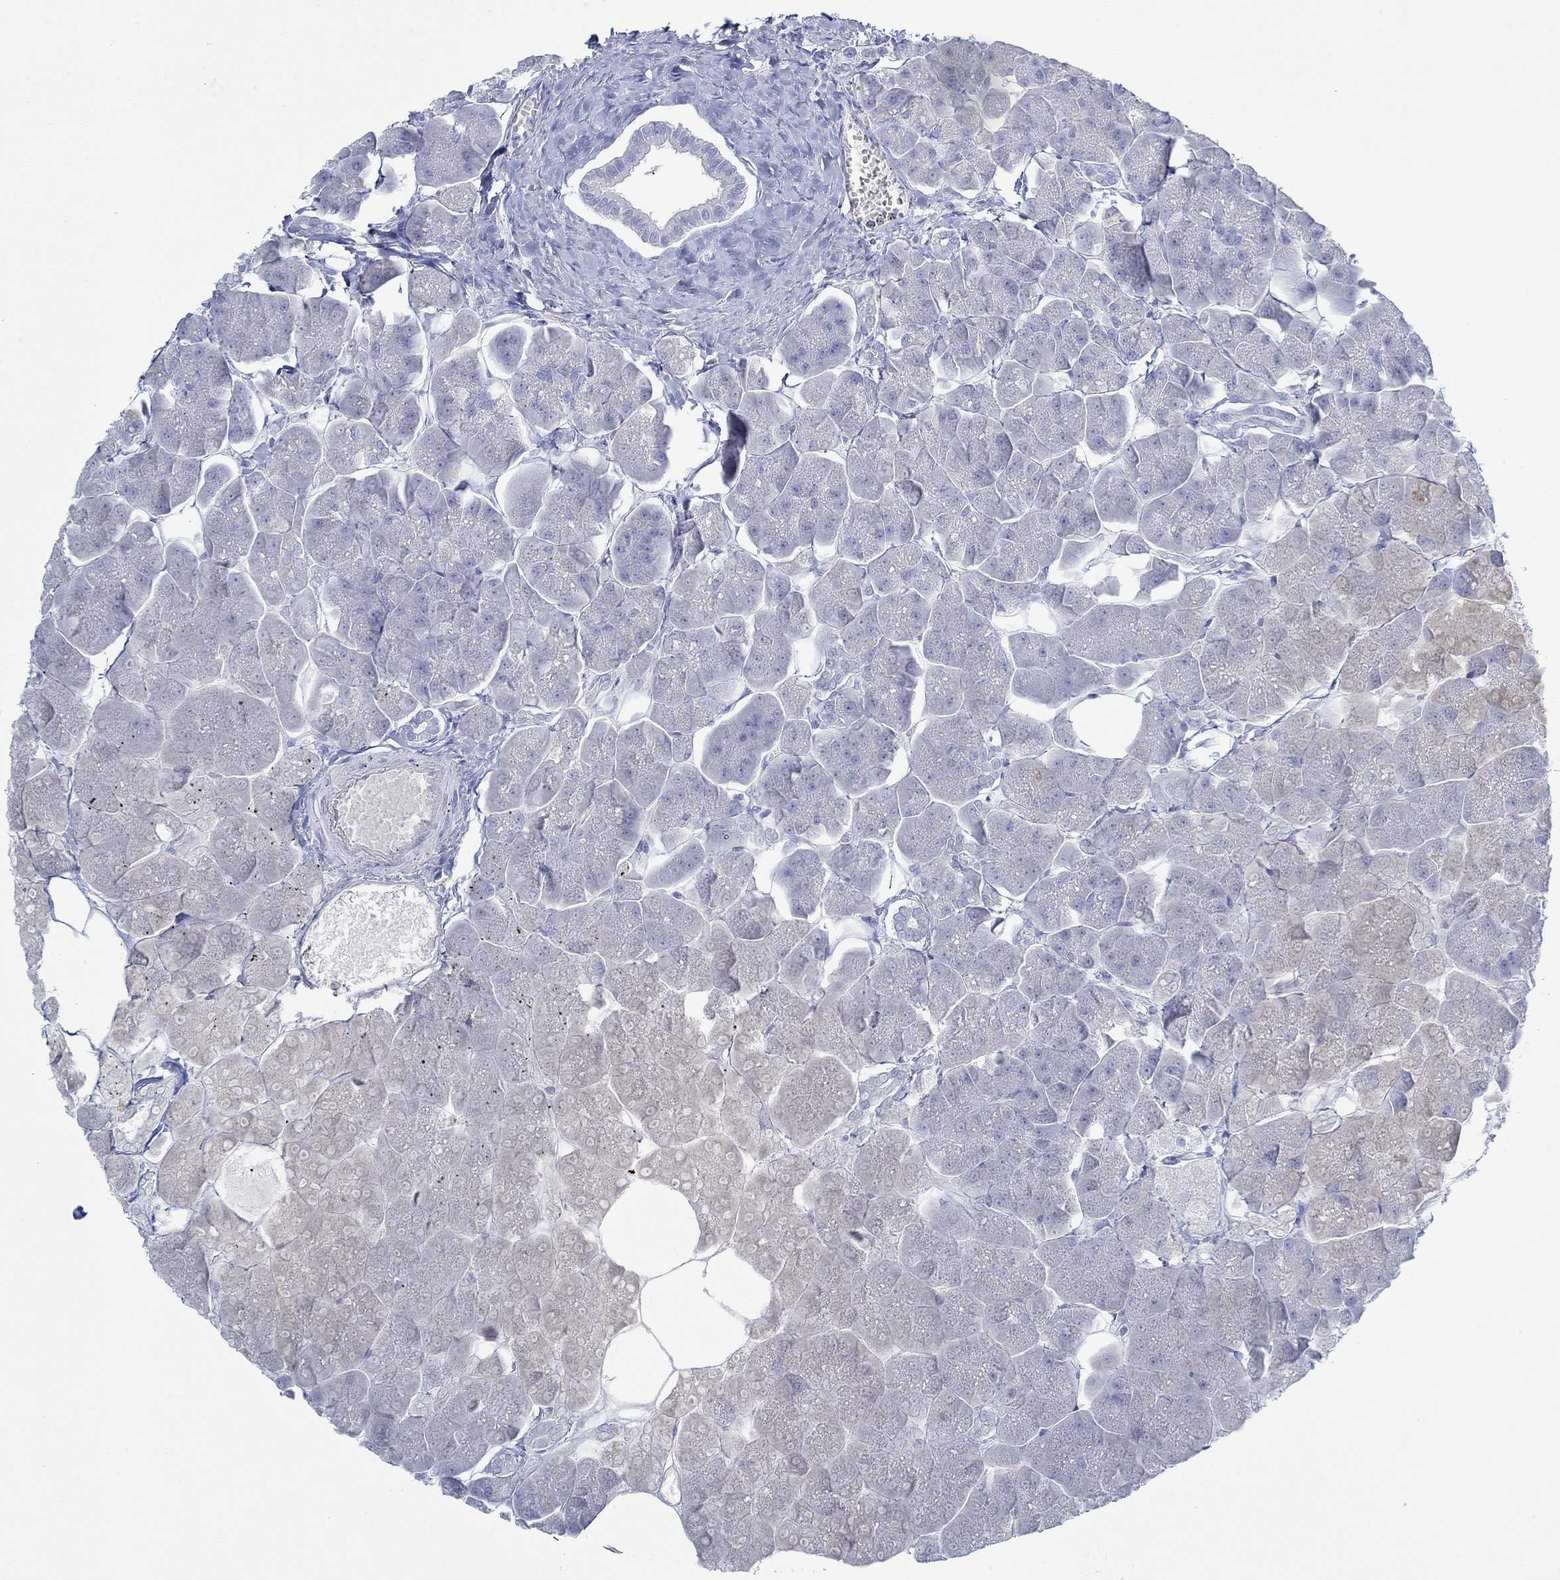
{"staining": {"intensity": "negative", "quantity": "none", "location": "none"}, "tissue": "pancreas", "cell_type": "Exocrine glandular cells", "image_type": "normal", "snomed": [{"axis": "morphology", "description": "Normal tissue, NOS"}, {"axis": "topography", "description": "Adipose tissue"}, {"axis": "topography", "description": "Pancreas"}, {"axis": "topography", "description": "Peripheral nerve tissue"}], "caption": "This is an IHC photomicrograph of benign pancreas. There is no expression in exocrine glandular cells.", "gene": "PAX9", "patient": {"sex": "female", "age": 58}}